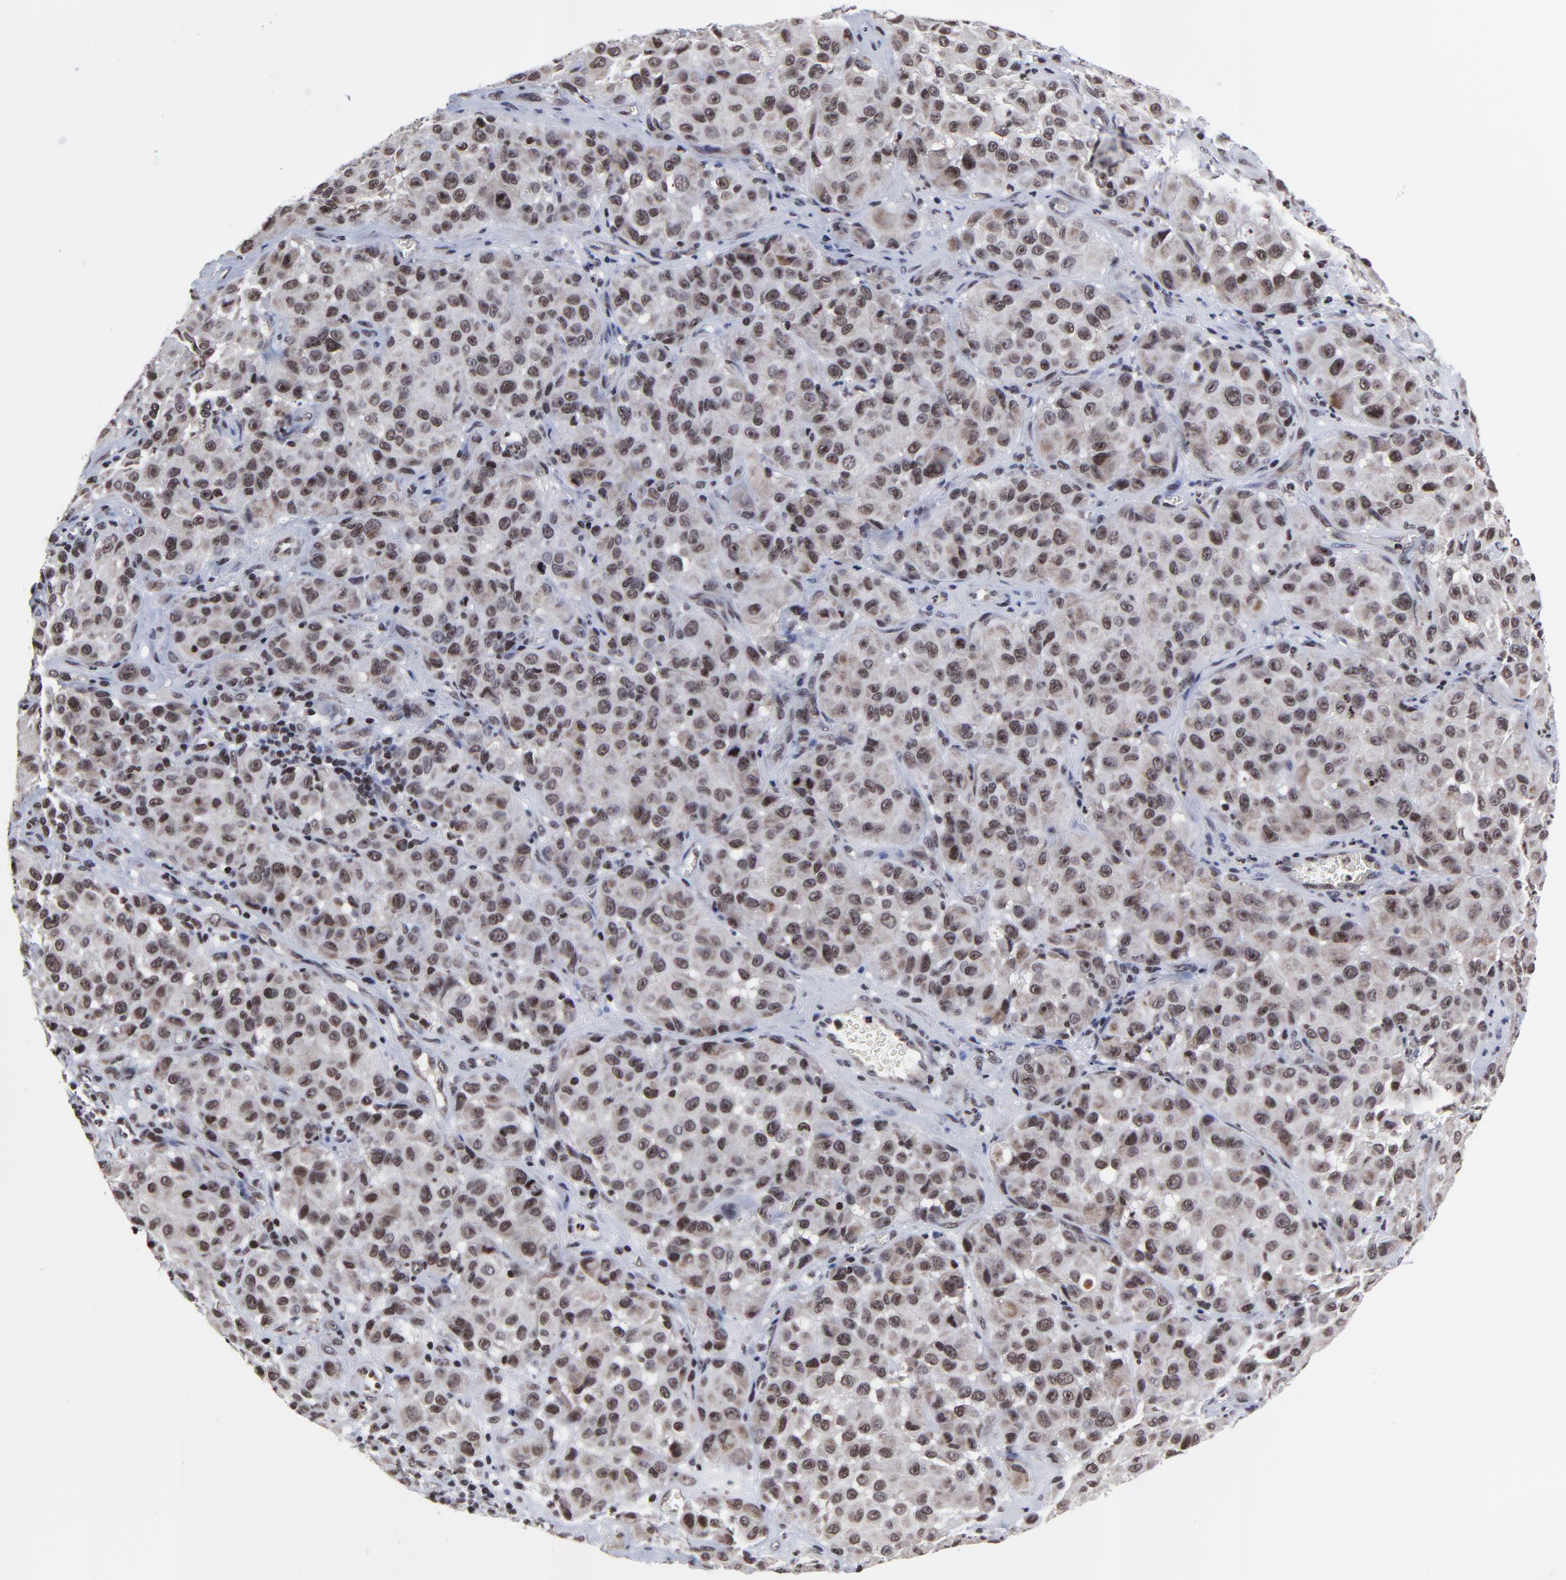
{"staining": {"intensity": "weak", "quantity": ">75%", "location": "cytoplasmic/membranous,nuclear"}, "tissue": "melanoma", "cell_type": "Tumor cells", "image_type": "cancer", "snomed": [{"axis": "morphology", "description": "Malignant melanoma, NOS"}, {"axis": "topography", "description": "Skin"}], "caption": "About >75% of tumor cells in melanoma demonstrate weak cytoplasmic/membranous and nuclear protein staining as visualized by brown immunohistochemical staining.", "gene": "ZNF777", "patient": {"sex": "female", "age": 21}}